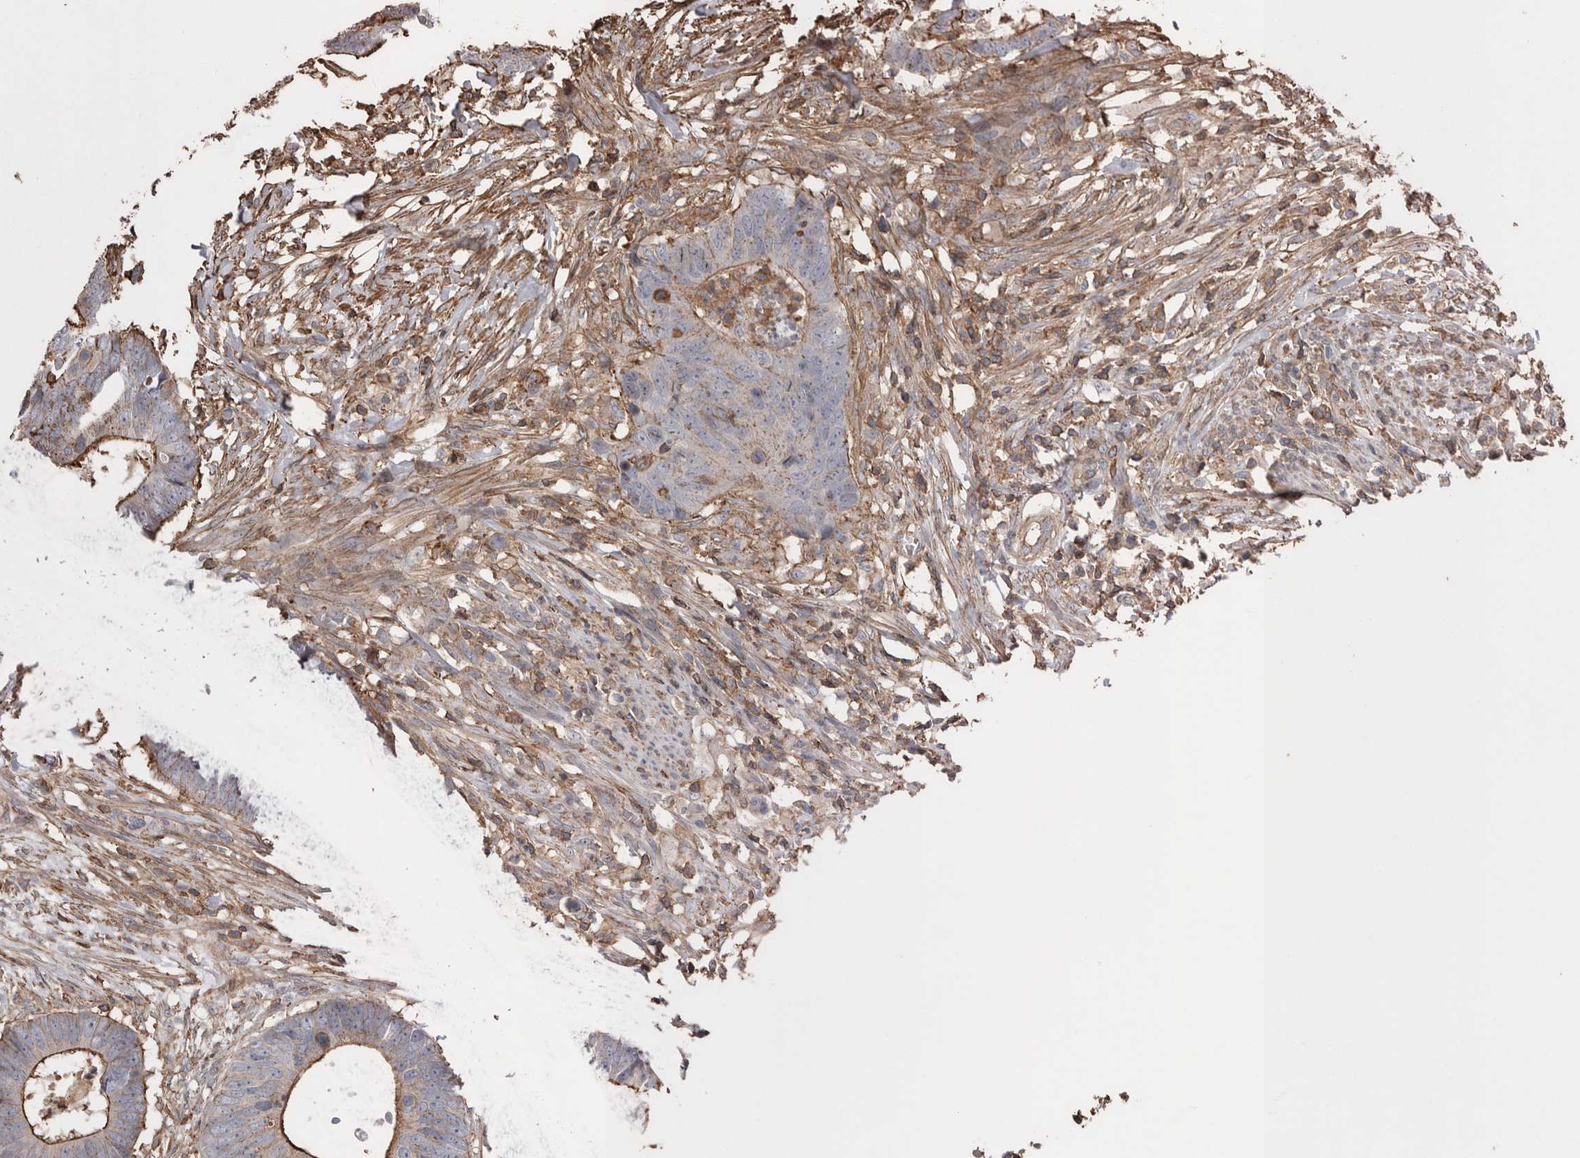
{"staining": {"intensity": "moderate", "quantity": ">75%", "location": "cytoplasmic/membranous"}, "tissue": "colorectal cancer", "cell_type": "Tumor cells", "image_type": "cancer", "snomed": [{"axis": "morphology", "description": "Adenocarcinoma, NOS"}, {"axis": "topography", "description": "Colon"}], "caption": "IHC of human colorectal cancer (adenocarcinoma) shows medium levels of moderate cytoplasmic/membranous expression in approximately >75% of tumor cells.", "gene": "ENPP2", "patient": {"sex": "male", "age": 56}}